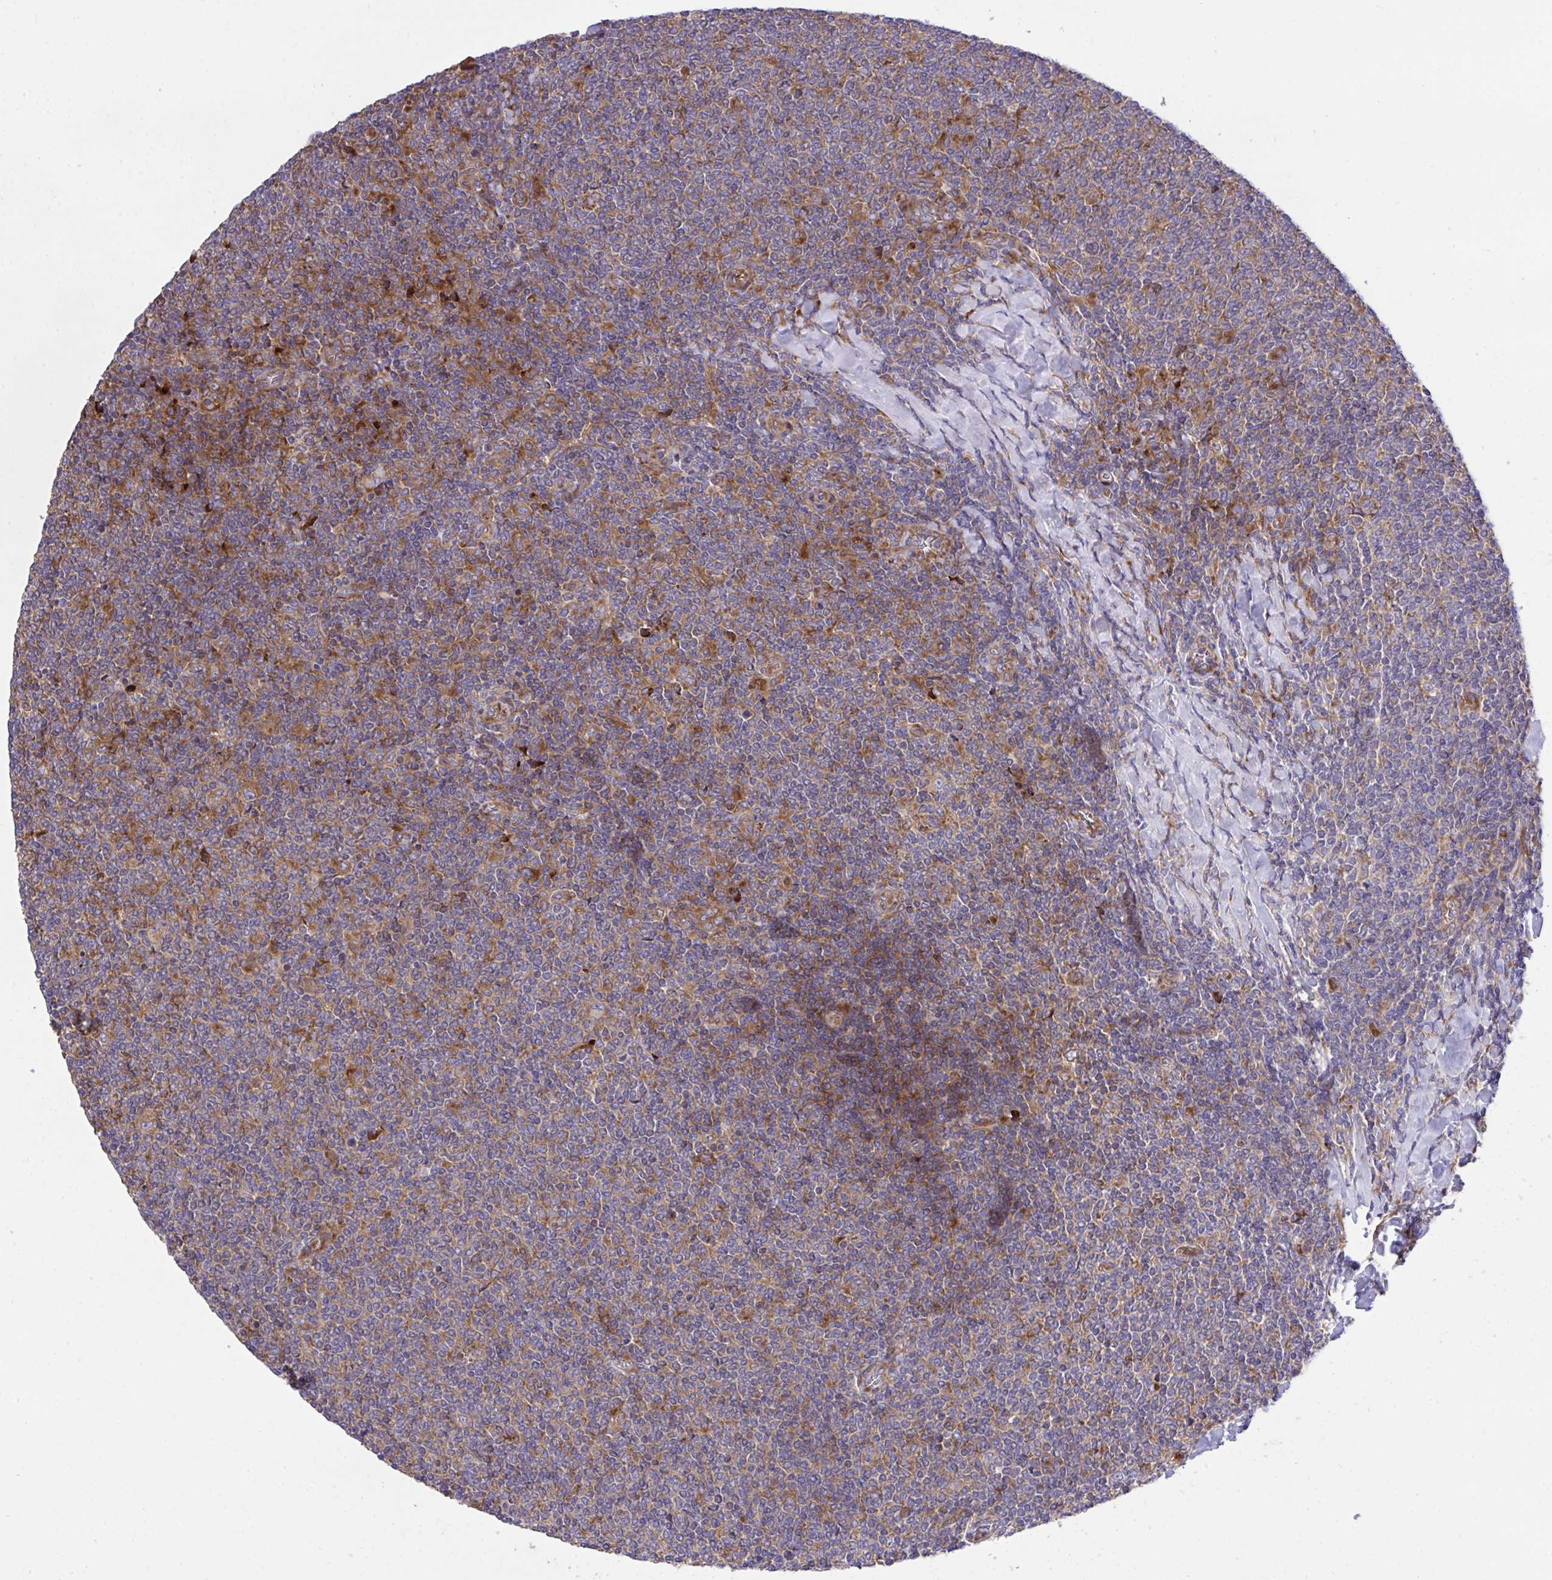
{"staining": {"intensity": "weak", "quantity": "25%-75%", "location": "cytoplasmic/membranous"}, "tissue": "lymphoma", "cell_type": "Tumor cells", "image_type": "cancer", "snomed": [{"axis": "morphology", "description": "Malignant lymphoma, non-Hodgkin's type, Low grade"}, {"axis": "topography", "description": "Lymph node"}], "caption": "High-power microscopy captured an immunohistochemistry image of lymphoma, revealing weak cytoplasmic/membranous positivity in about 25%-75% of tumor cells.", "gene": "RPS15", "patient": {"sex": "male", "age": 52}}